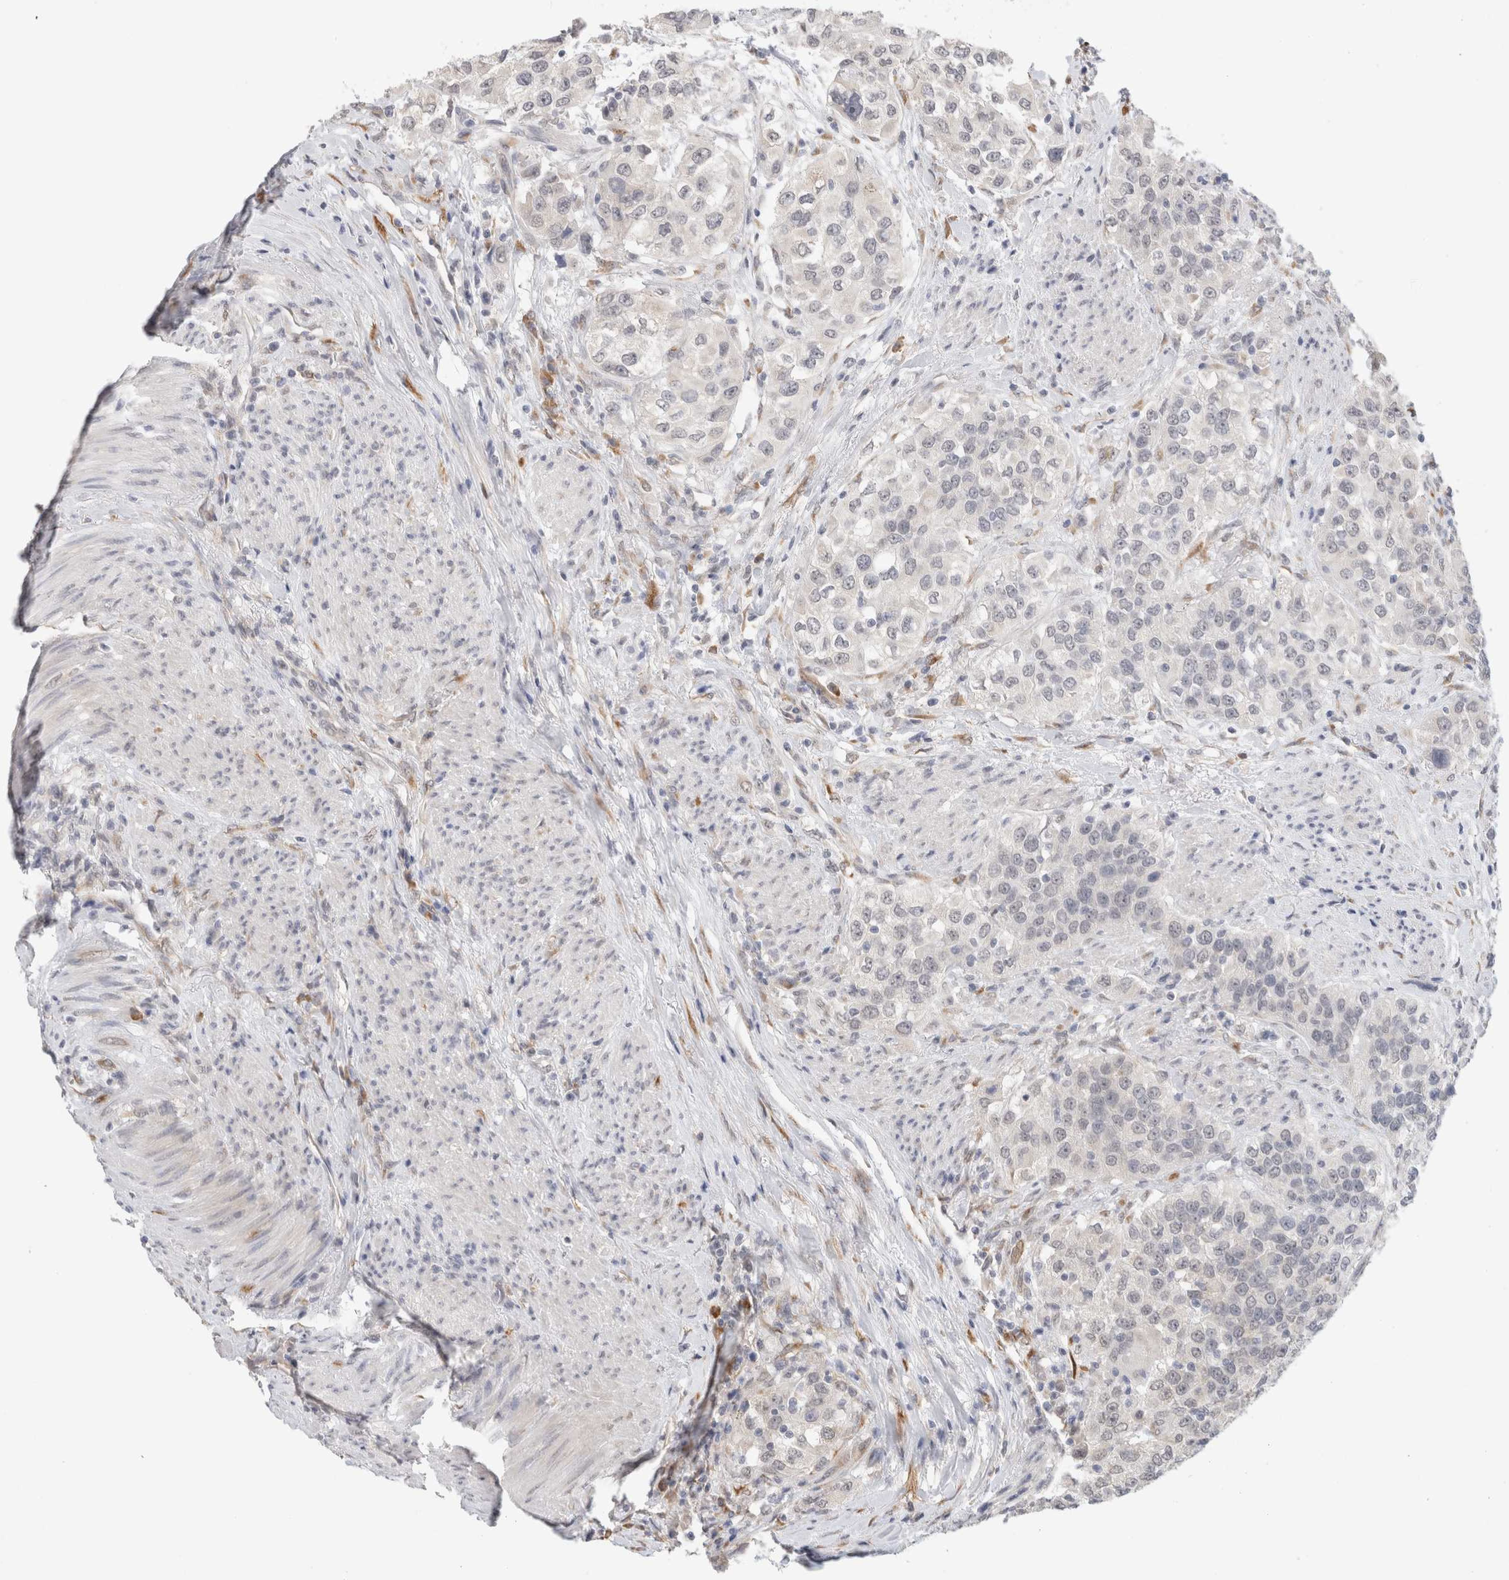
{"staining": {"intensity": "negative", "quantity": "none", "location": "none"}, "tissue": "urothelial cancer", "cell_type": "Tumor cells", "image_type": "cancer", "snomed": [{"axis": "morphology", "description": "Urothelial carcinoma, High grade"}, {"axis": "topography", "description": "Urinary bladder"}], "caption": "The photomicrograph exhibits no staining of tumor cells in high-grade urothelial carcinoma.", "gene": "HDLBP", "patient": {"sex": "female", "age": 80}}